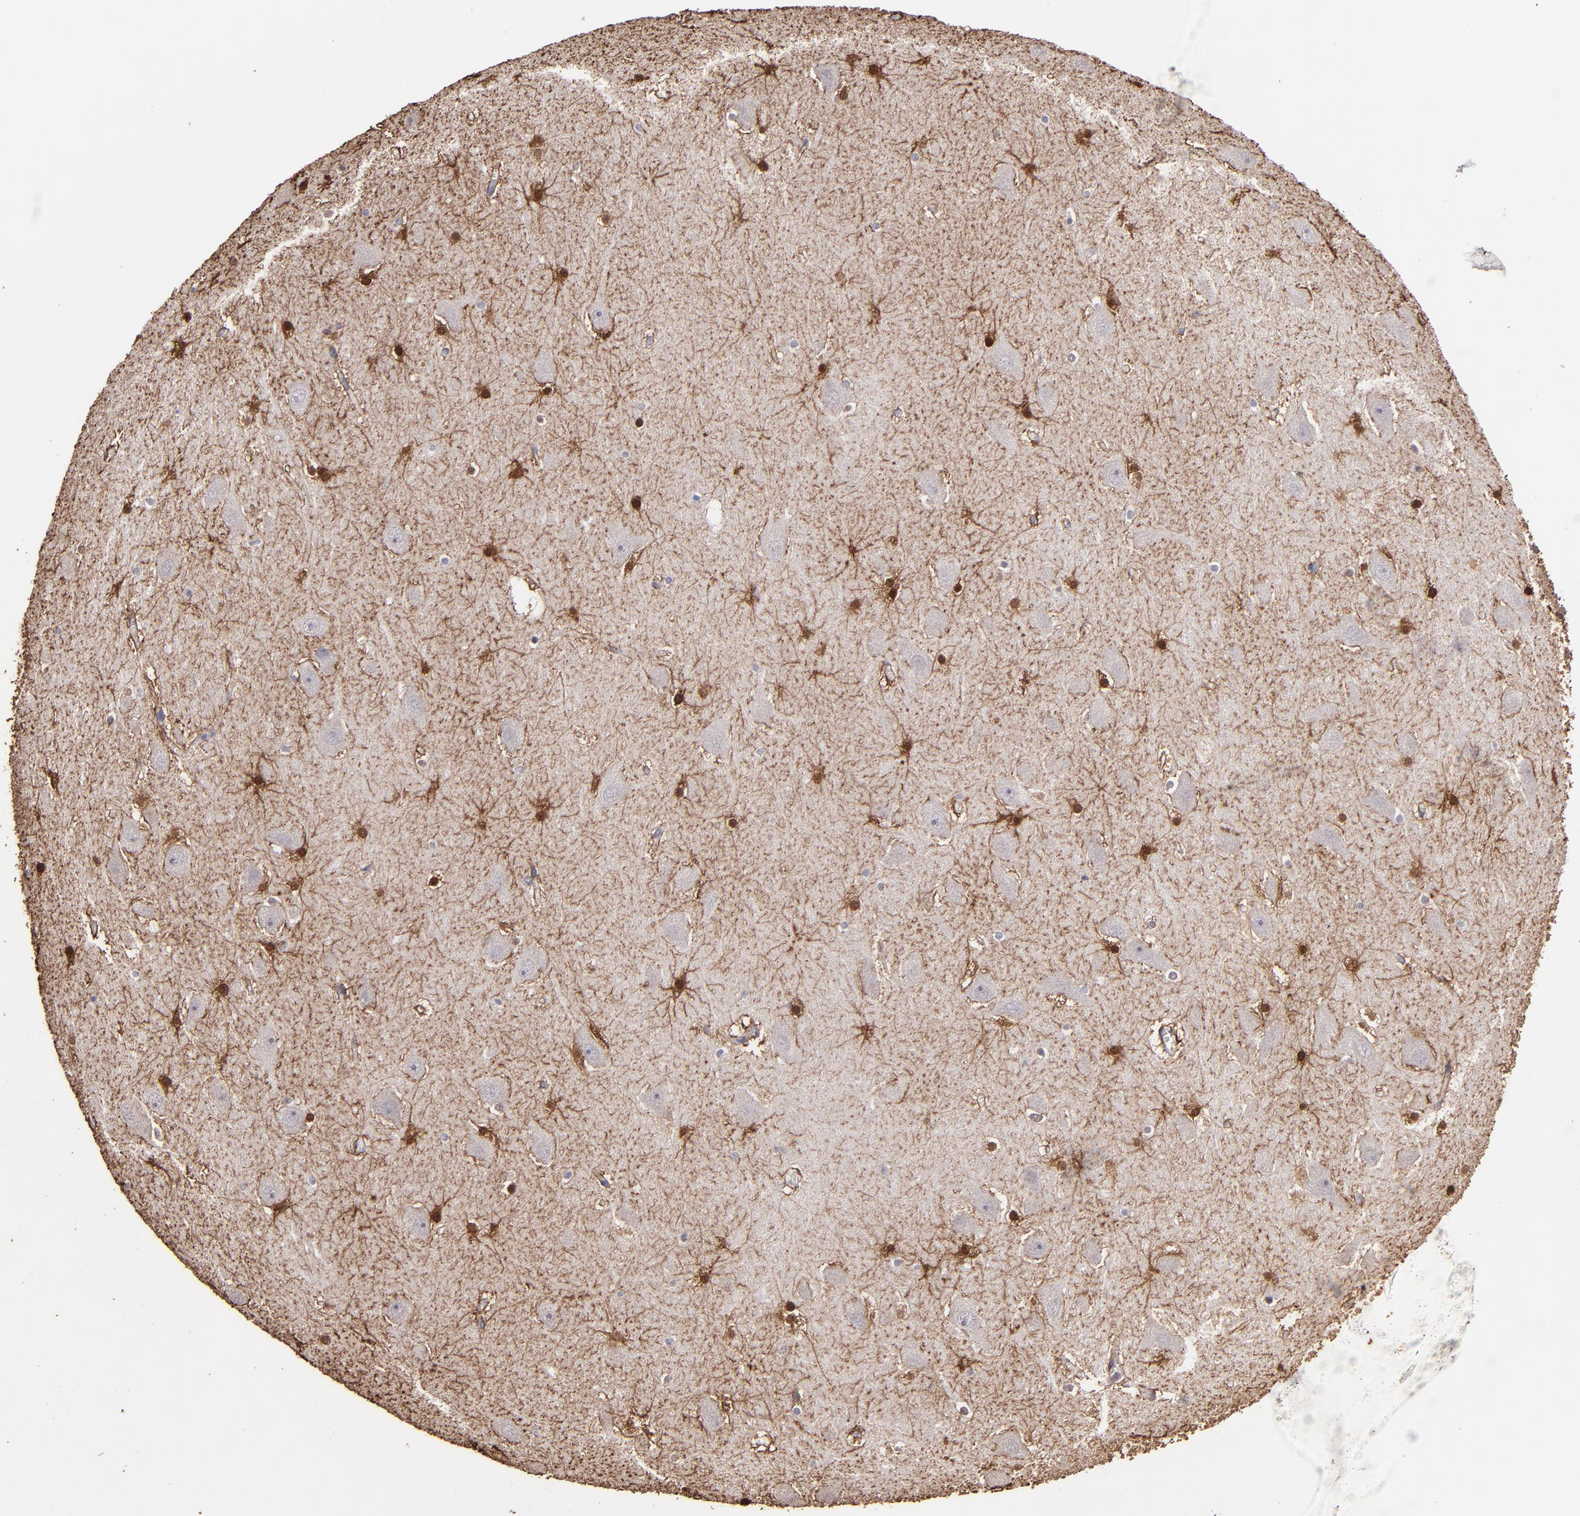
{"staining": {"intensity": "moderate", "quantity": "25%-75%", "location": "cytoplasmic/membranous,nuclear"}, "tissue": "hippocampus", "cell_type": "Glial cells", "image_type": "normal", "snomed": [{"axis": "morphology", "description": "Normal tissue, NOS"}, {"axis": "topography", "description": "Hippocampus"}], "caption": "Immunohistochemical staining of normal hippocampus reveals 25%-75% levels of moderate cytoplasmic/membranous,nuclear protein expression in approximately 25%-75% of glial cells.", "gene": "S100A1", "patient": {"sex": "male", "age": 45}}